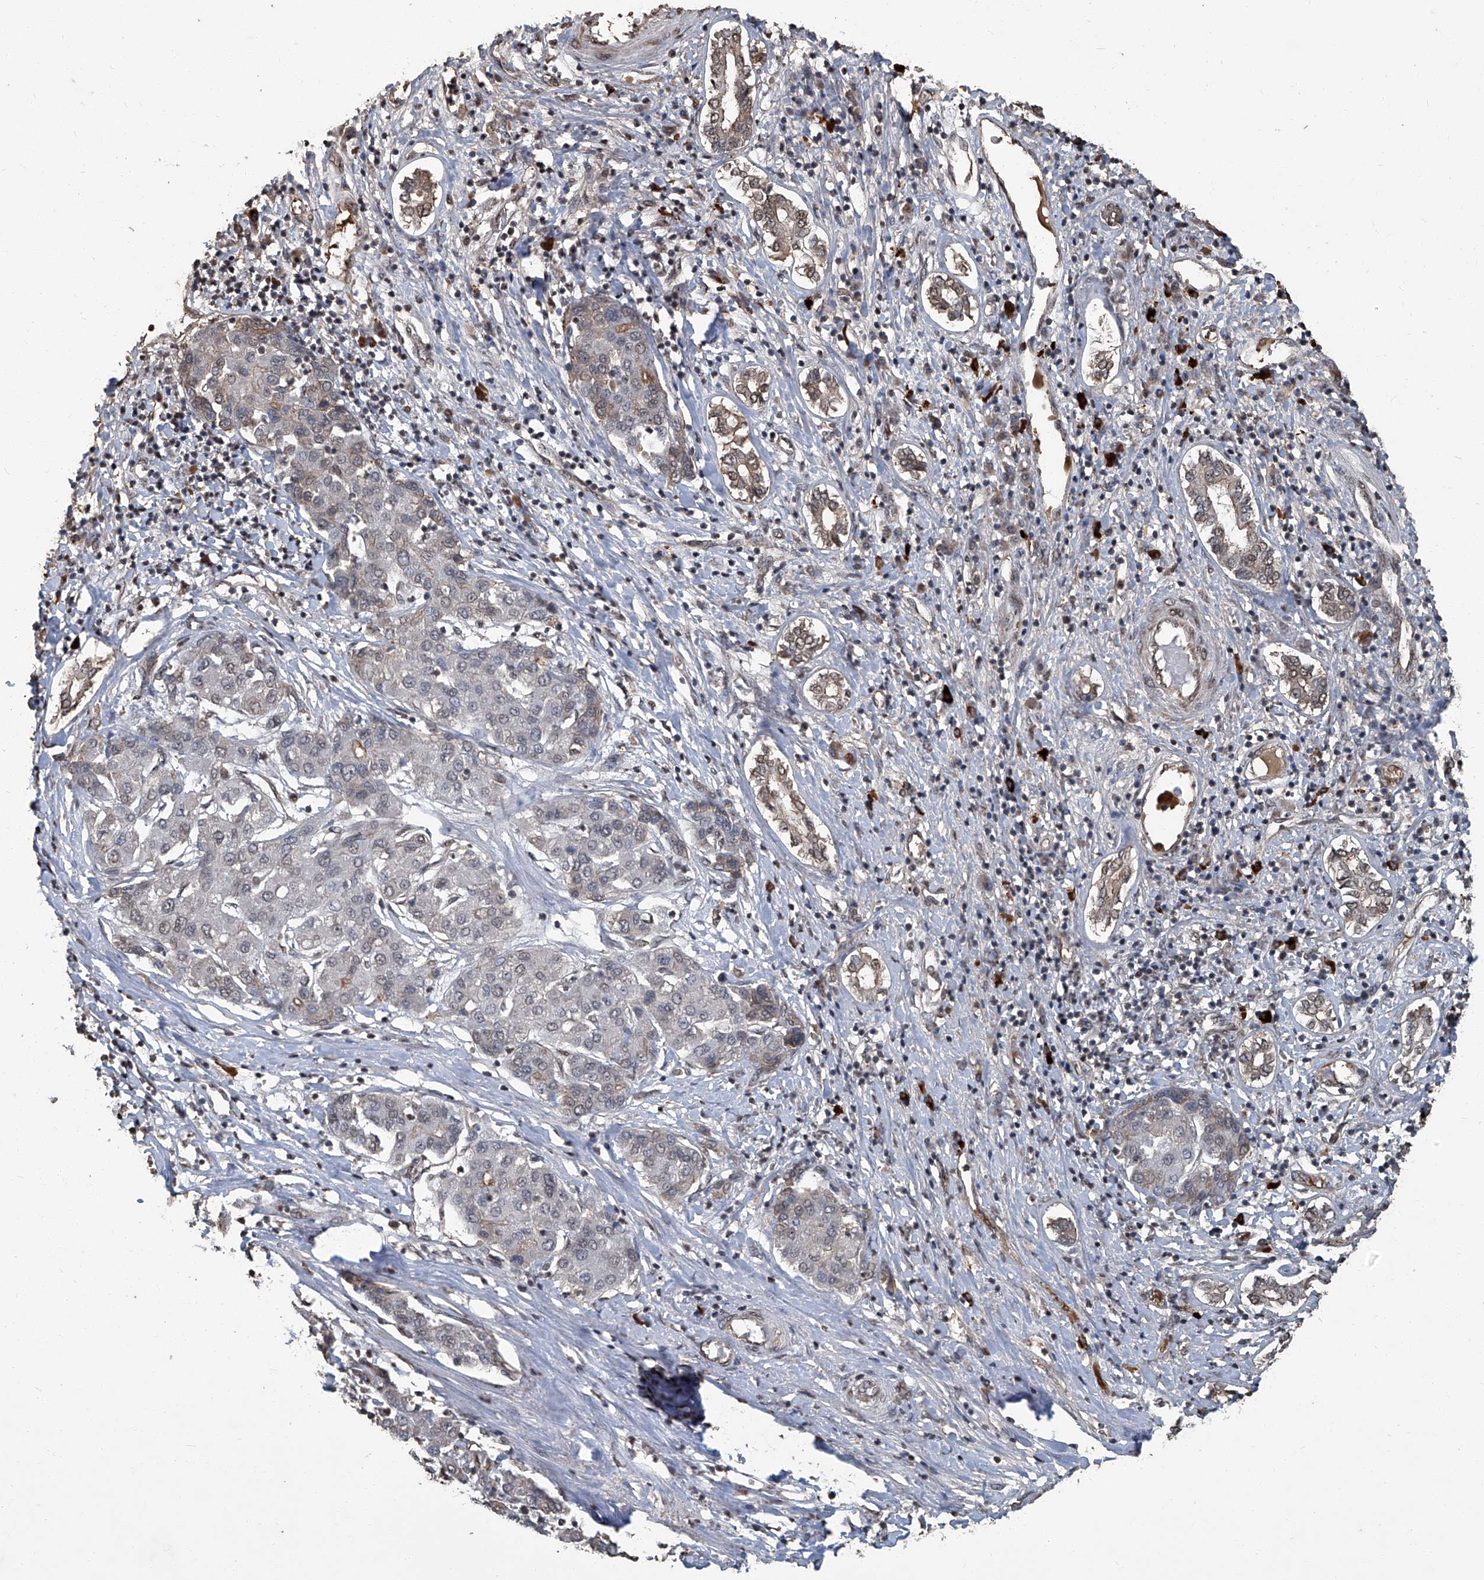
{"staining": {"intensity": "negative", "quantity": "none", "location": "none"}, "tissue": "liver cancer", "cell_type": "Tumor cells", "image_type": "cancer", "snomed": [{"axis": "morphology", "description": "Carcinoma, Hepatocellular, NOS"}, {"axis": "topography", "description": "Liver"}], "caption": "Image shows no protein expression in tumor cells of liver cancer (hepatocellular carcinoma) tissue.", "gene": "GPR132", "patient": {"sex": "male", "age": 65}}